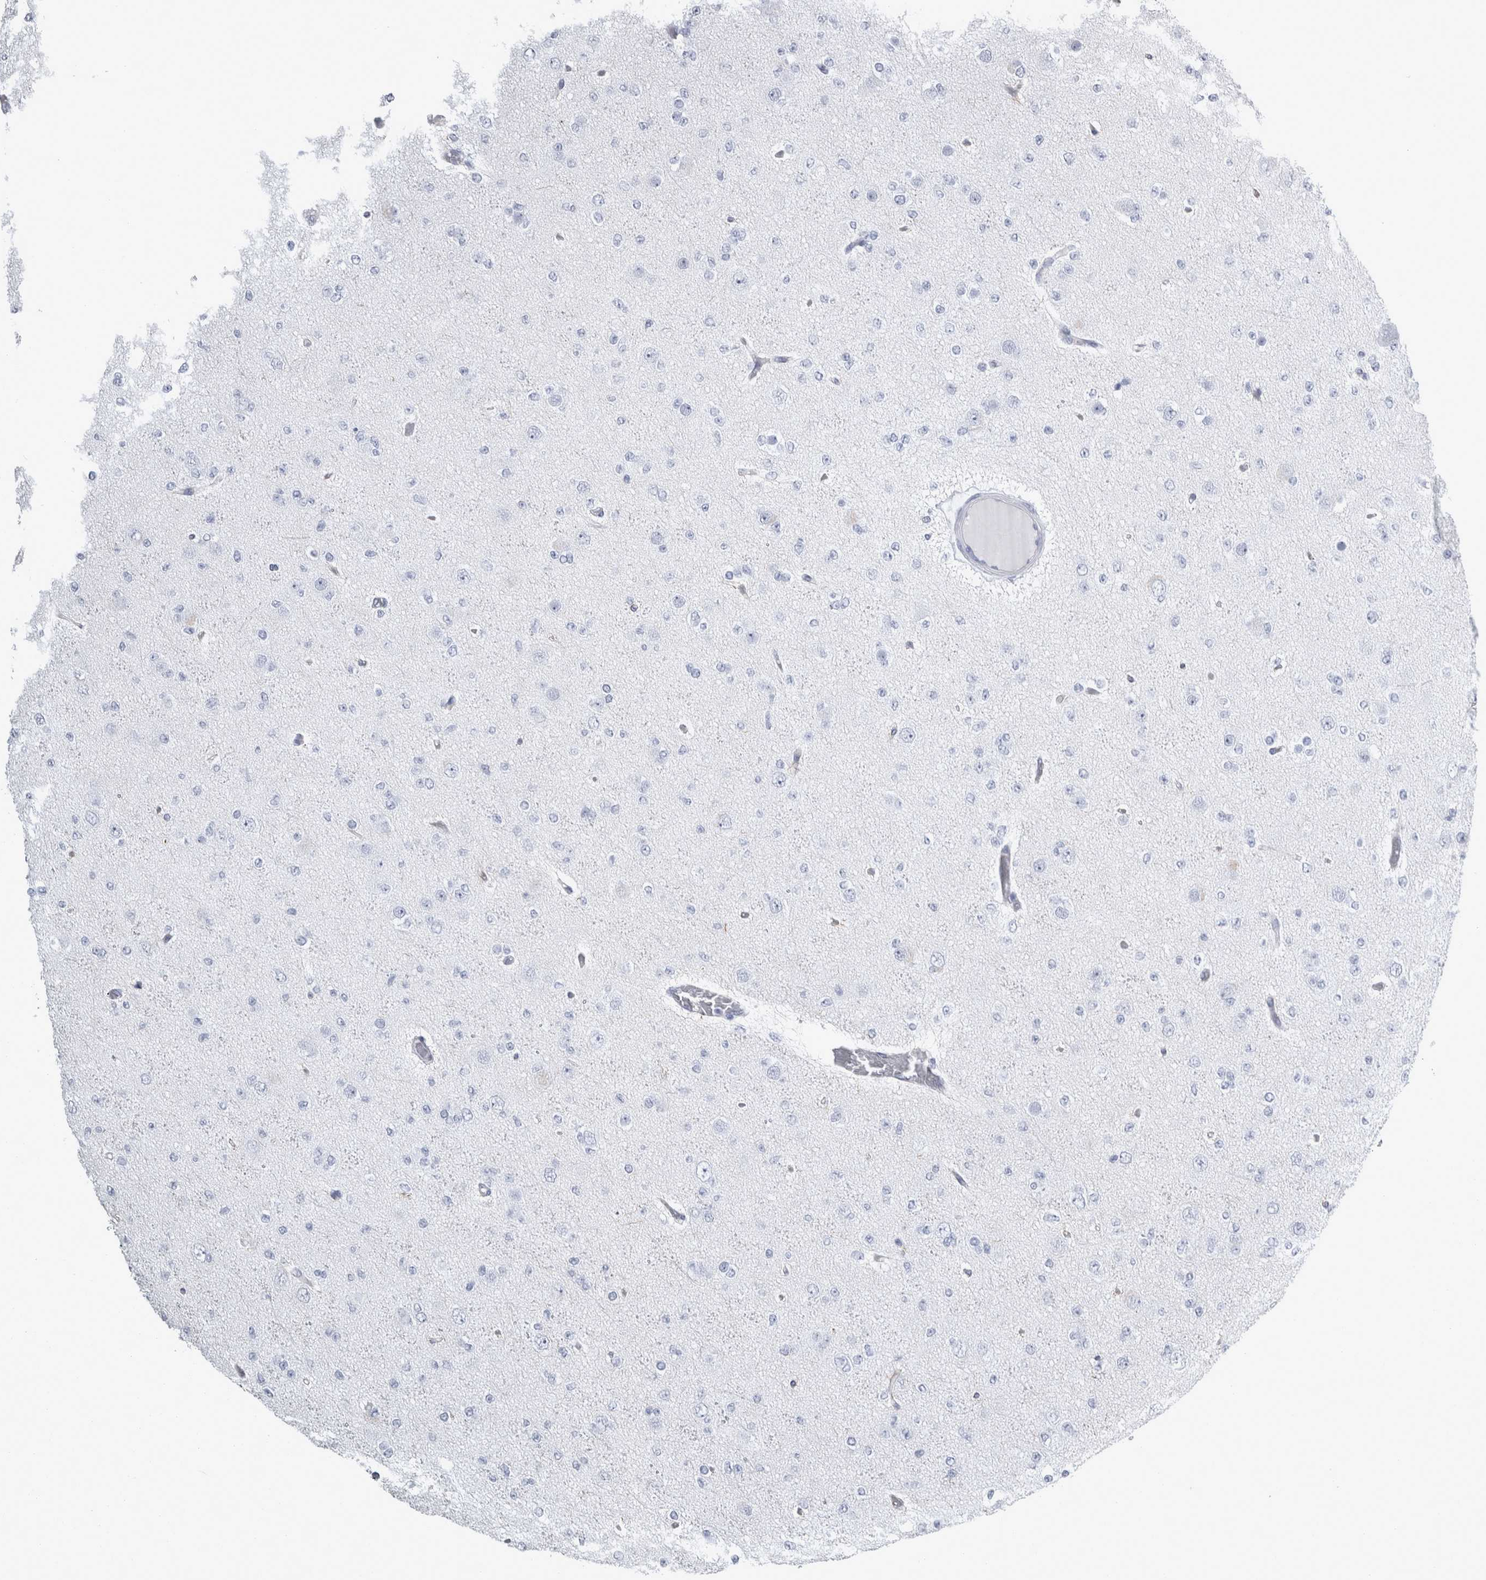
{"staining": {"intensity": "negative", "quantity": "none", "location": "none"}, "tissue": "glioma", "cell_type": "Tumor cells", "image_type": "cancer", "snomed": [{"axis": "morphology", "description": "Glioma, malignant, Low grade"}, {"axis": "topography", "description": "Brain"}], "caption": "This is an immunohistochemistry micrograph of glioma. There is no staining in tumor cells.", "gene": "VWDE", "patient": {"sex": "female", "age": 22}}